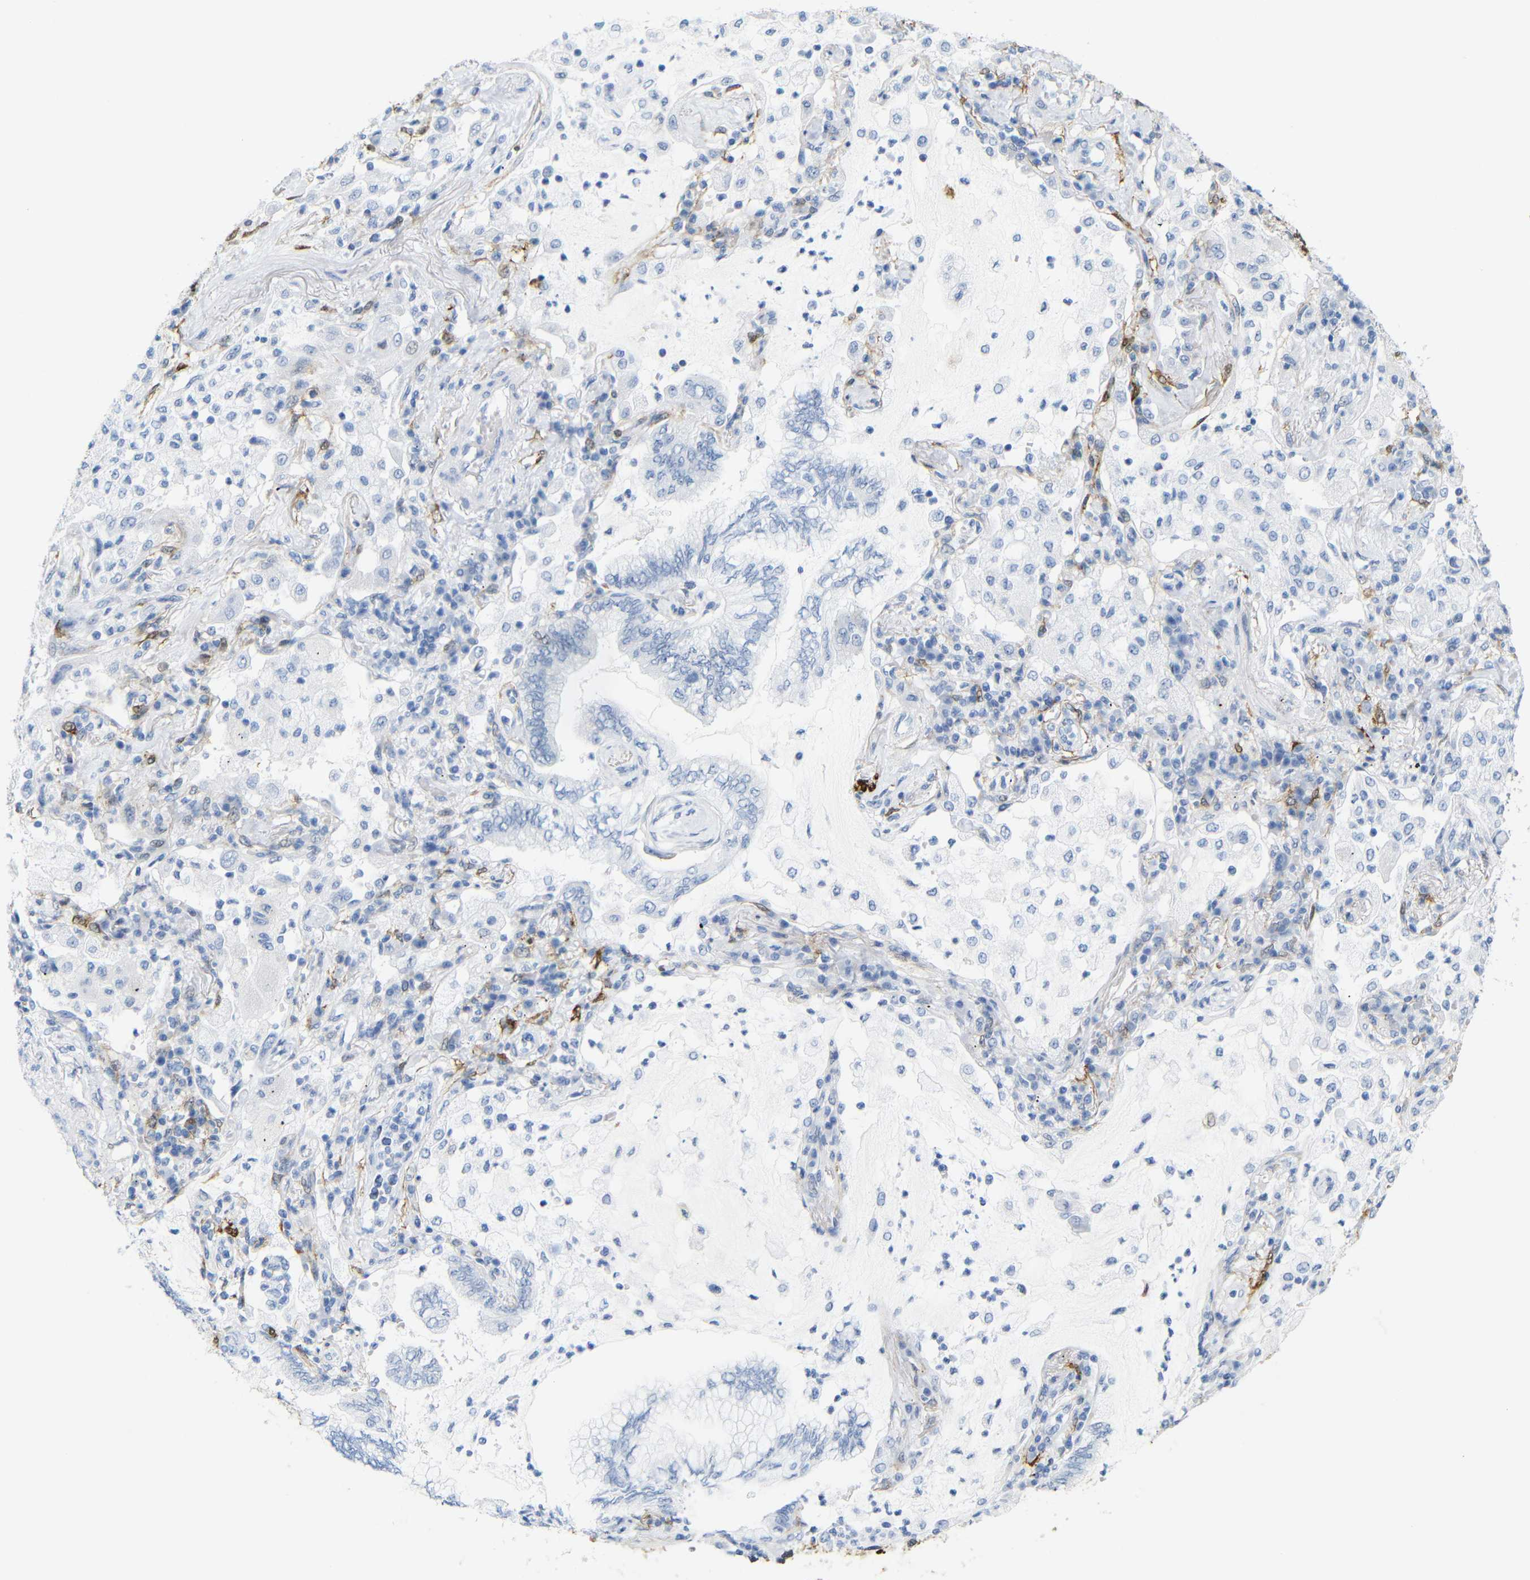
{"staining": {"intensity": "negative", "quantity": "none", "location": "none"}, "tissue": "lung cancer", "cell_type": "Tumor cells", "image_type": "cancer", "snomed": [{"axis": "morphology", "description": "Normal tissue, NOS"}, {"axis": "morphology", "description": "Adenocarcinoma, NOS"}, {"axis": "topography", "description": "Bronchus"}, {"axis": "topography", "description": "Lung"}], "caption": "Tumor cells show no significant protein expression in lung cancer (adenocarcinoma).", "gene": "MT1A", "patient": {"sex": "female", "age": 70}}